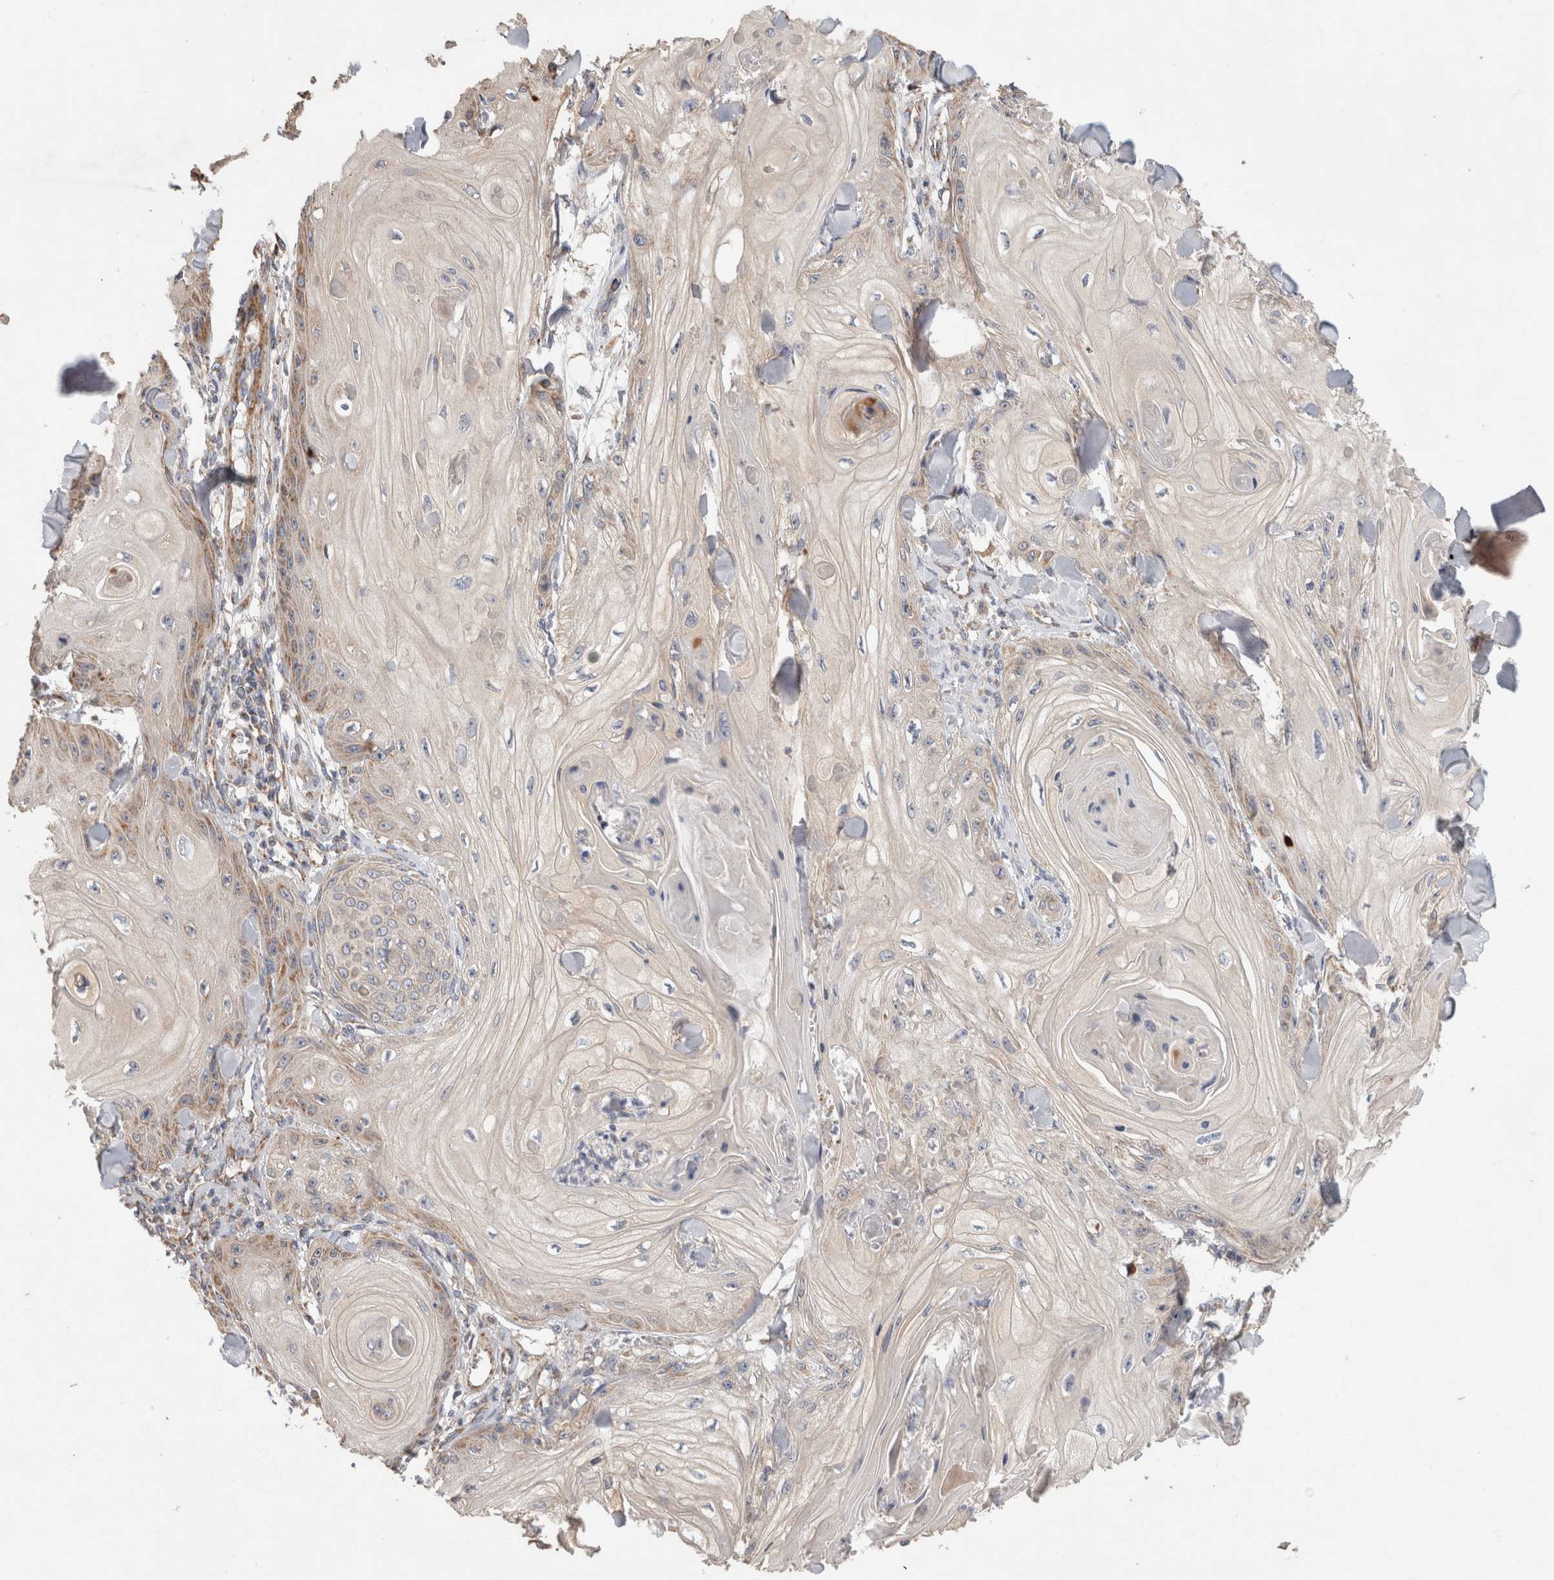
{"staining": {"intensity": "weak", "quantity": "<25%", "location": "cytoplasmic/membranous"}, "tissue": "skin cancer", "cell_type": "Tumor cells", "image_type": "cancer", "snomed": [{"axis": "morphology", "description": "Squamous cell carcinoma, NOS"}, {"axis": "topography", "description": "Skin"}], "caption": "Histopathology image shows no significant protein expression in tumor cells of squamous cell carcinoma (skin).", "gene": "IARS2", "patient": {"sex": "male", "age": 74}}